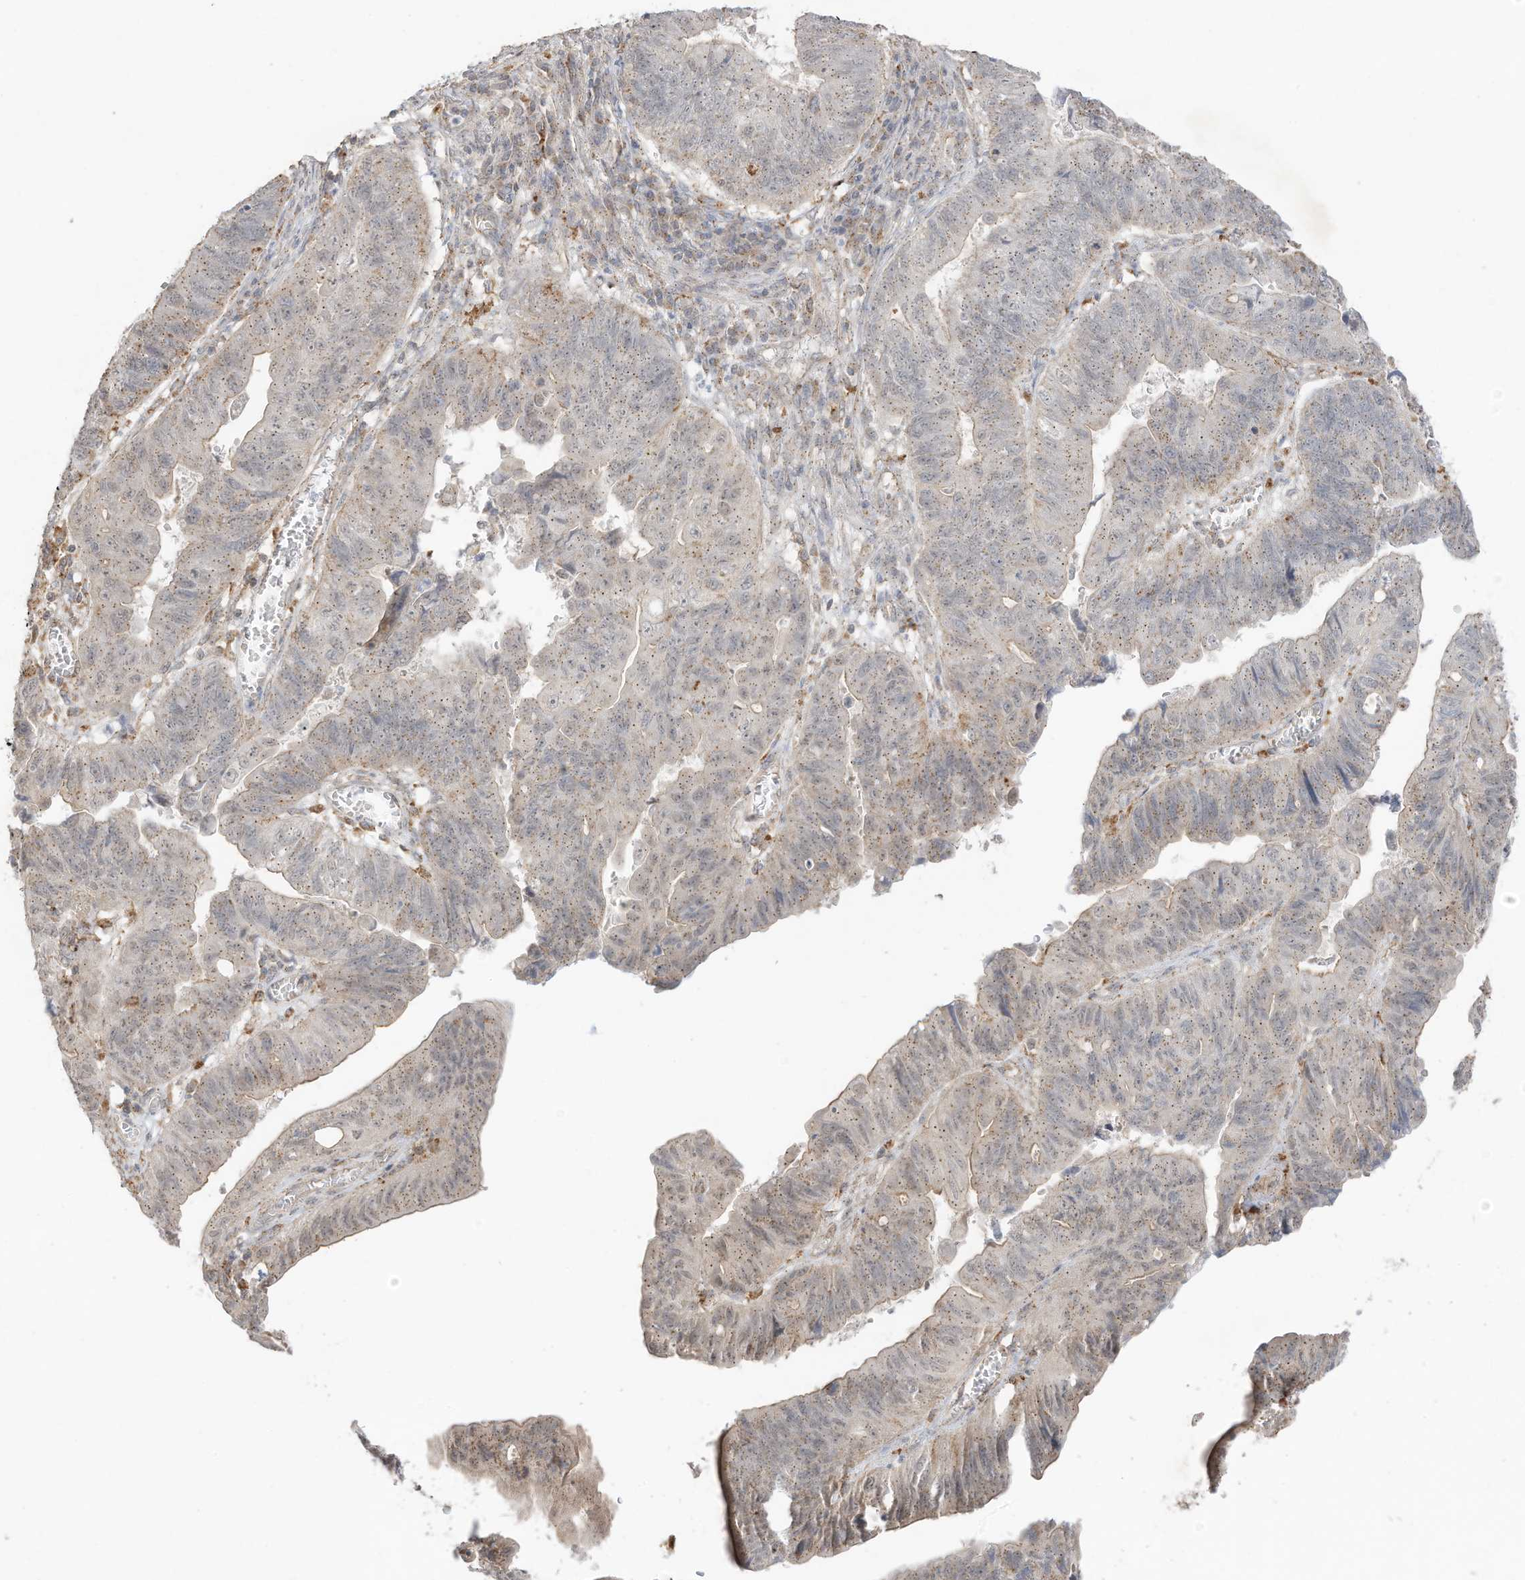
{"staining": {"intensity": "weak", "quantity": ">75%", "location": "cytoplasmic/membranous"}, "tissue": "stomach cancer", "cell_type": "Tumor cells", "image_type": "cancer", "snomed": [{"axis": "morphology", "description": "Adenocarcinoma, NOS"}, {"axis": "topography", "description": "Stomach"}], "caption": "A low amount of weak cytoplasmic/membranous staining is appreciated in about >75% of tumor cells in stomach adenocarcinoma tissue.", "gene": "N4BP3", "patient": {"sex": "male", "age": 59}}